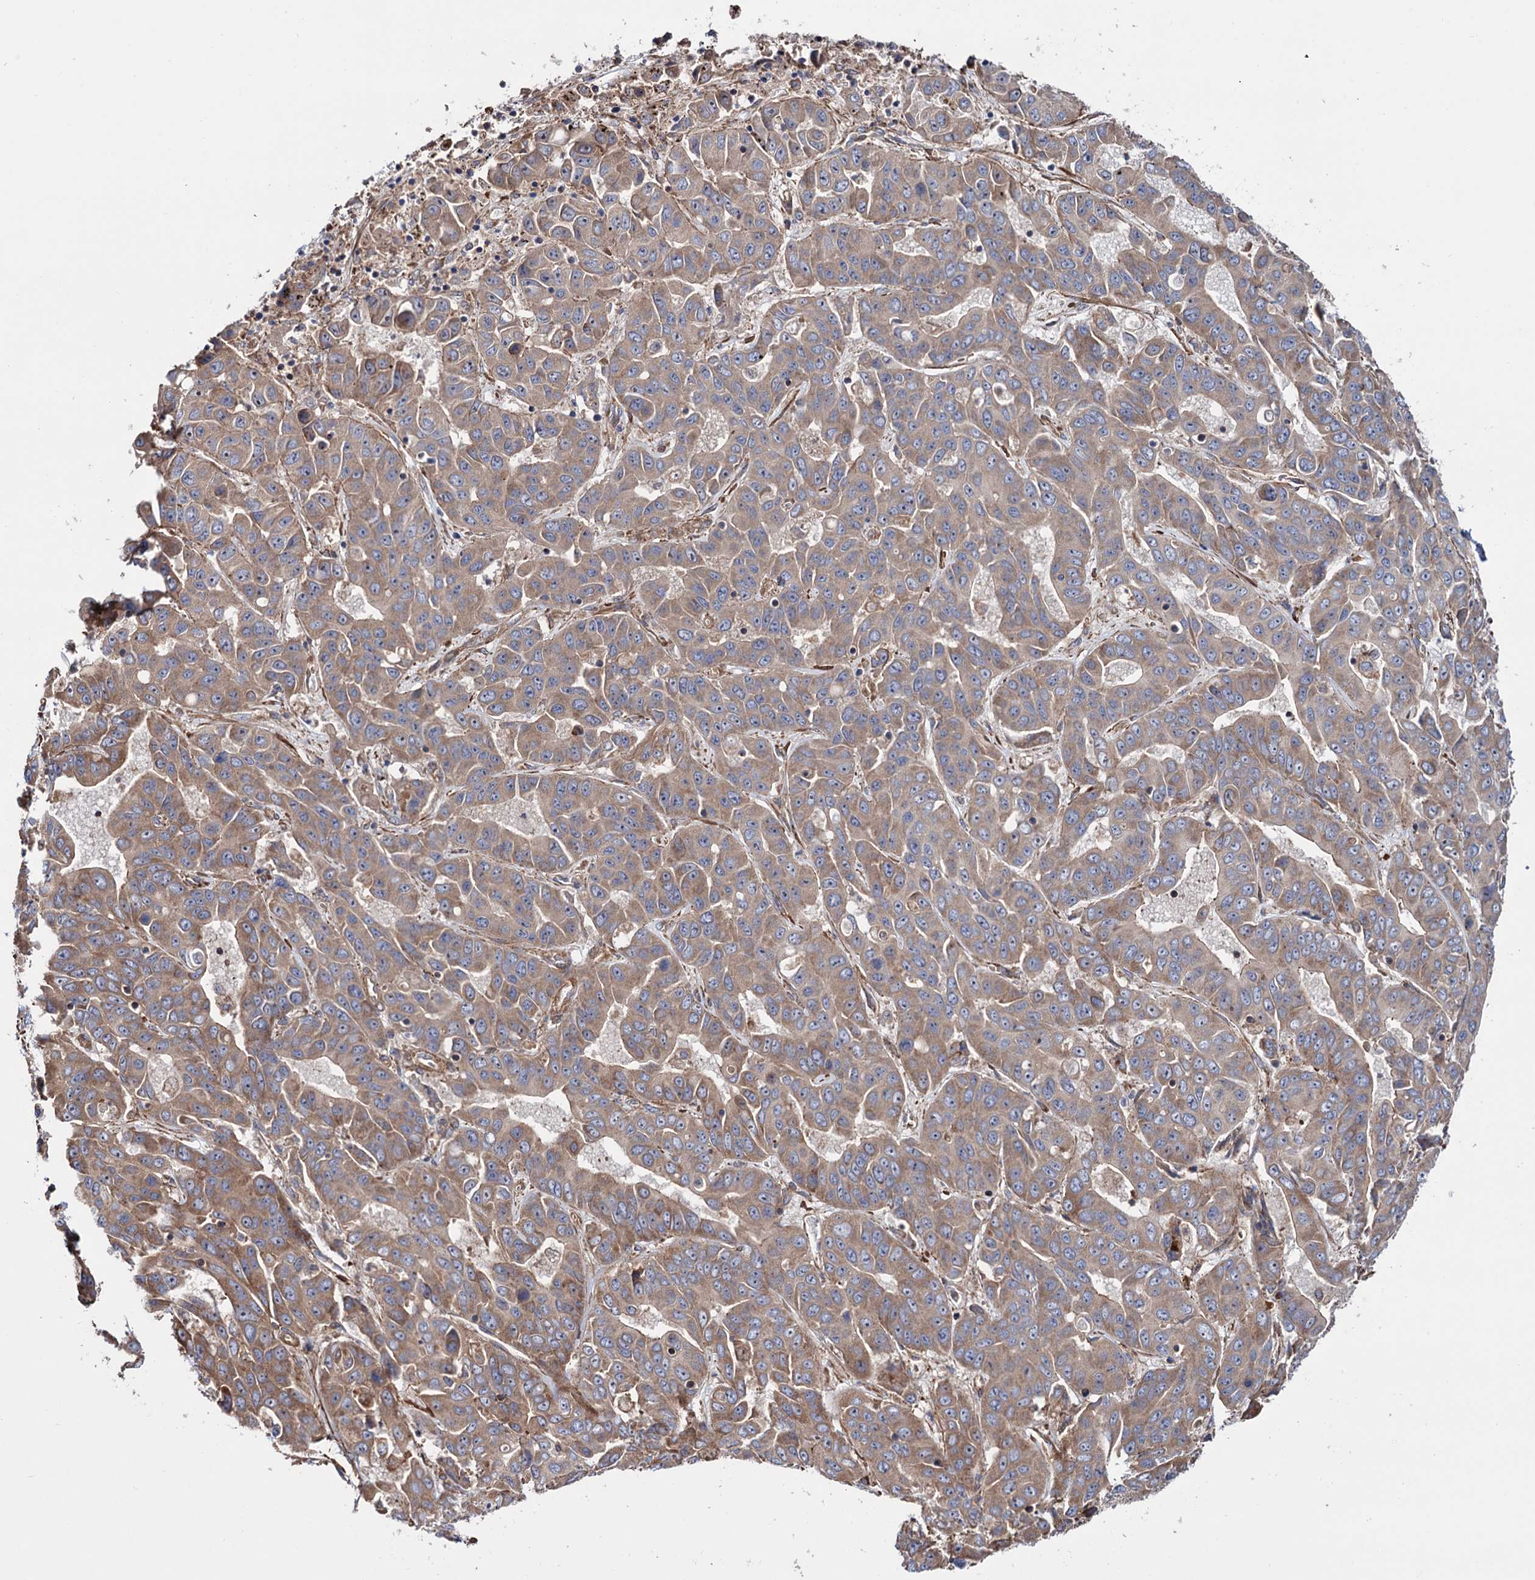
{"staining": {"intensity": "moderate", "quantity": ">75%", "location": "cytoplasmic/membranous"}, "tissue": "liver cancer", "cell_type": "Tumor cells", "image_type": "cancer", "snomed": [{"axis": "morphology", "description": "Cholangiocarcinoma"}, {"axis": "topography", "description": "Liver"}], "caption": "Tumor cells exhibit medium levels of moderate cytoplasmic/membranous positivity in approximately >75% of cells in human liver cancer.", "gene": "FERMT2", "patient": {"sex": "female", "age": 52}}